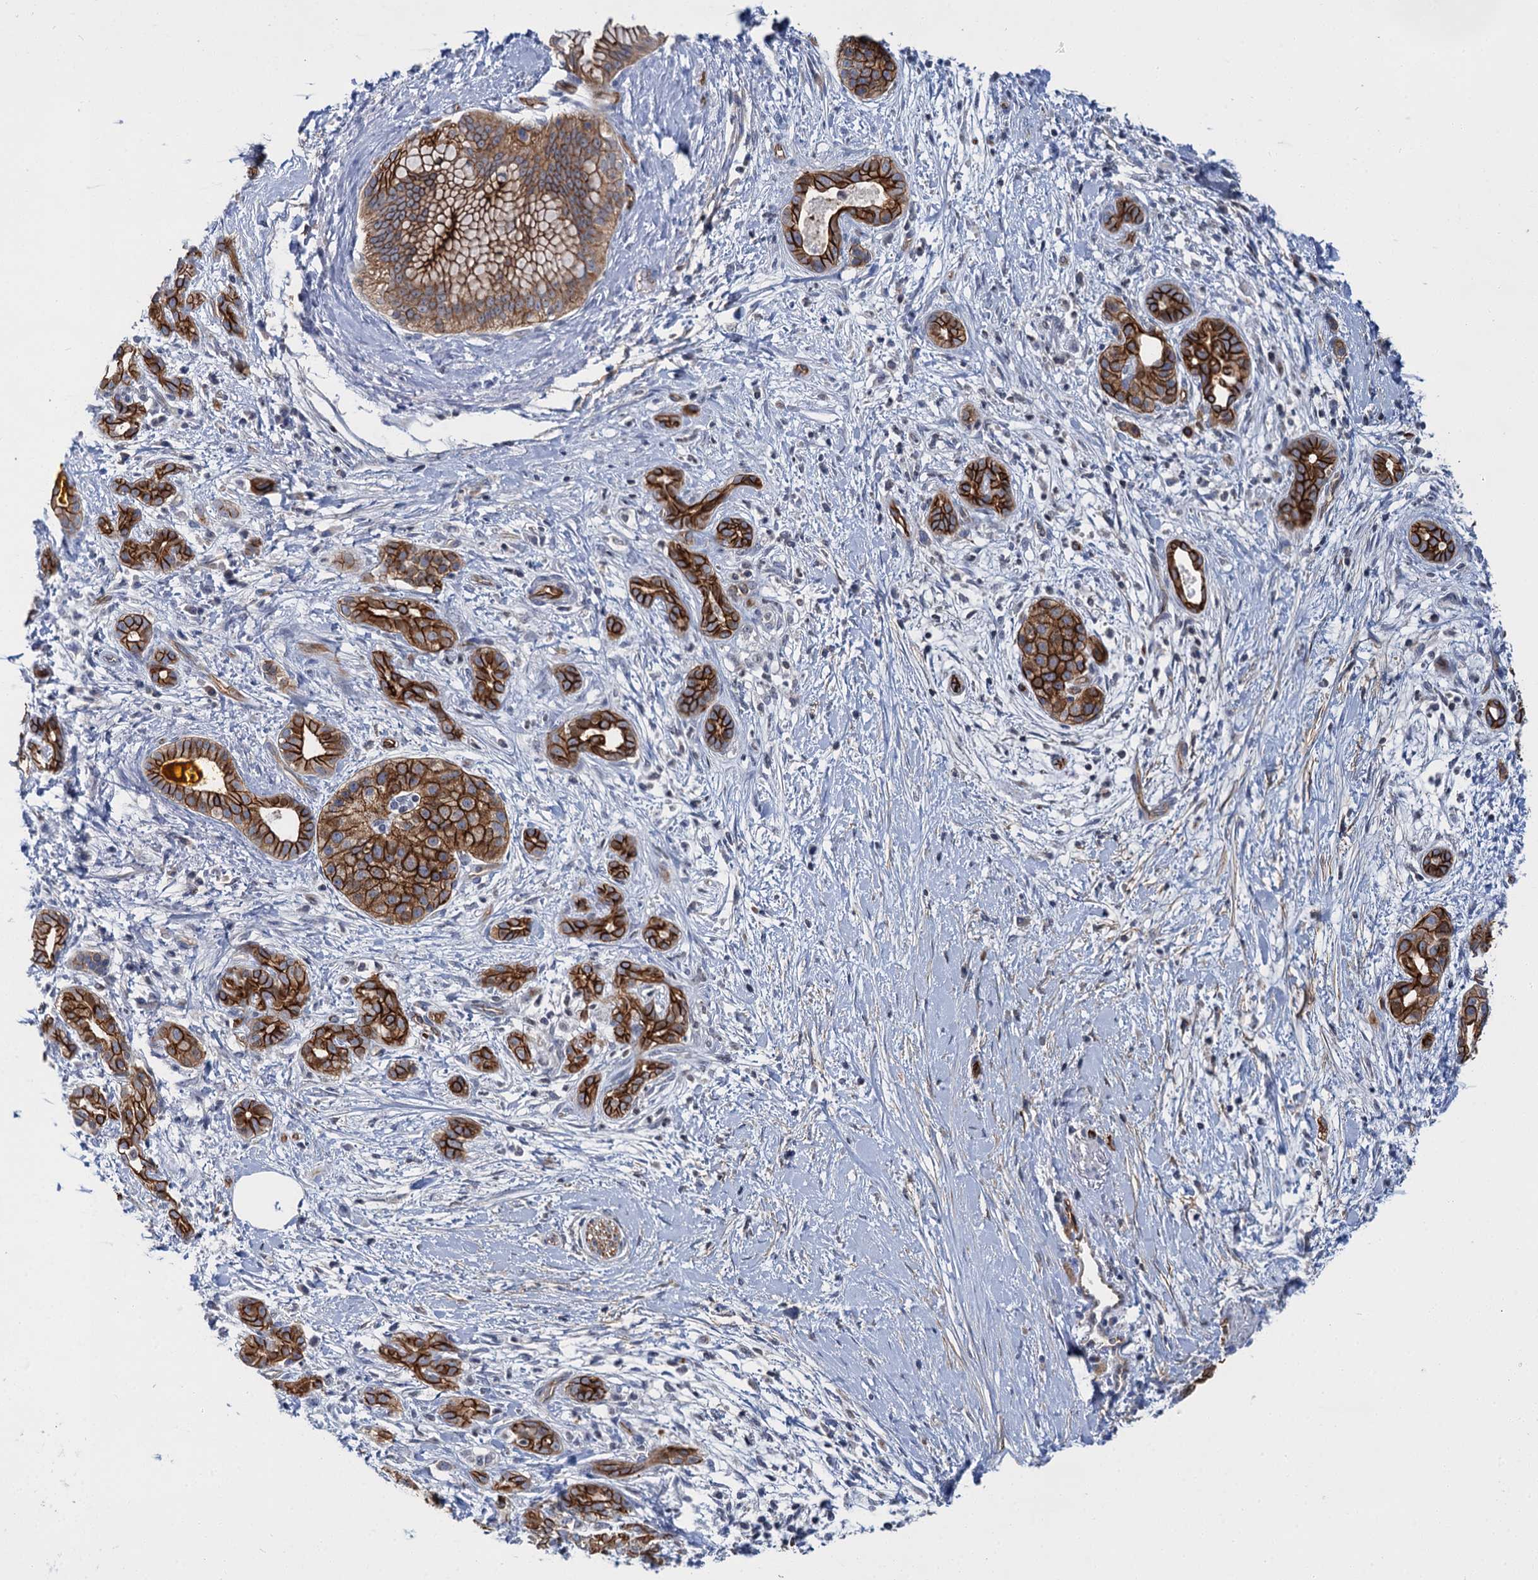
{"staining": {"intensity": "strong", "quantity": ">75%", "location": "cytoplasmic/membranous"}, "tissue": "pancreatic cancer", "cell_type": "Tumor cells", "image_type": "cancer", "snomed": [{"axis": "morphology", "description": "Adenocarcinoma, NOS"}, {"axis": "topography", "description": "Pancreas"}], "caption": "Pancreatic cancer was stained to show a protein in brown. There is high levels of strong cytoplasmic/membranous positivity in about >75% of tumor cells.", "gene": "ABLIM1", "patient": {"sex": "male", "age": 58}}